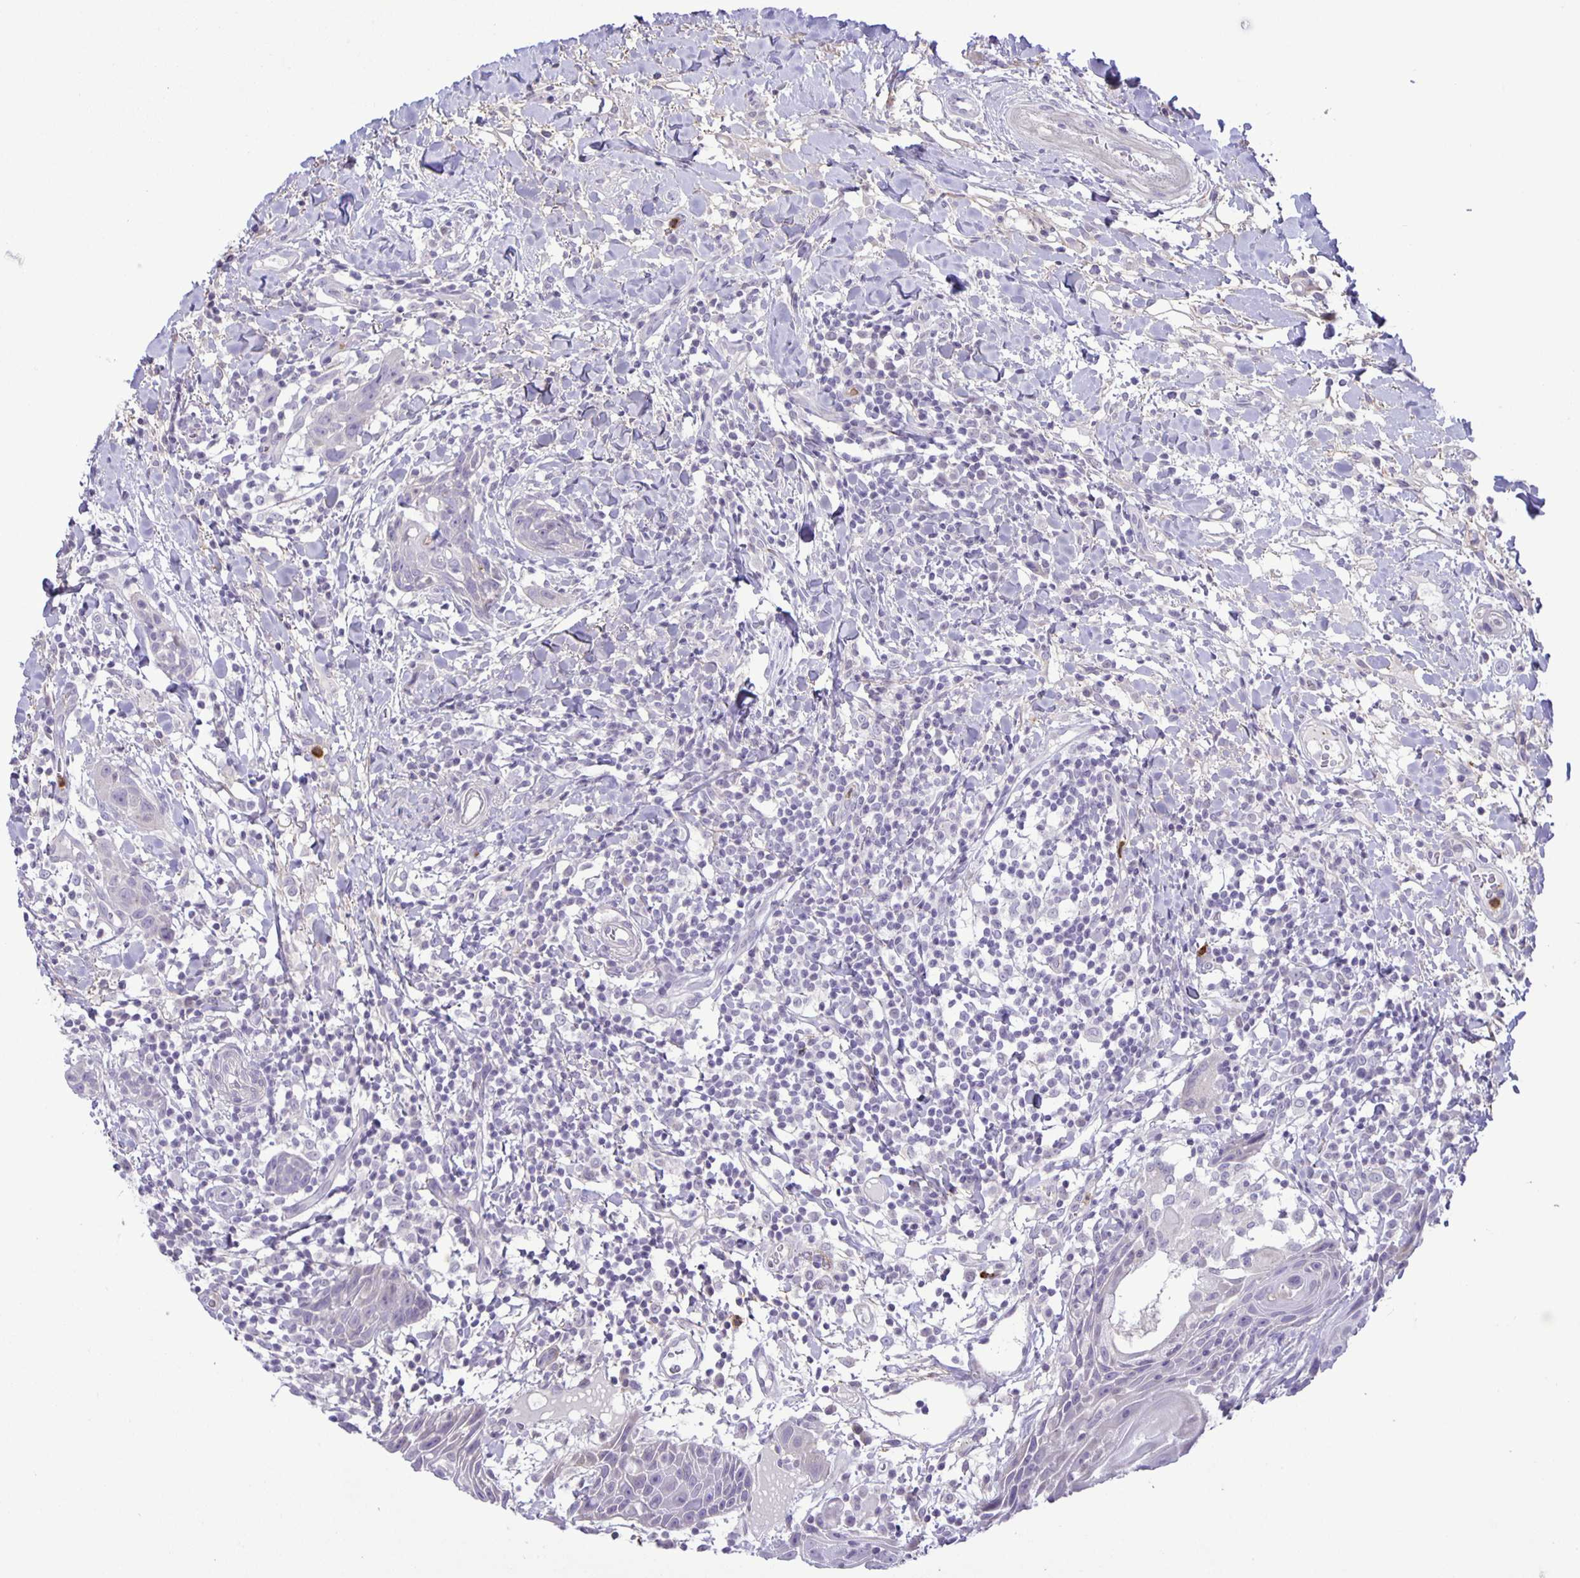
{"staining": {"intensity": "negative", "quantity": "none", "location": "none"}, "tissue": "head and neck cancer", "cell_type": "Tumor cells", "image_type": "cancer", "snomed": [{"axis": "morphology", "description": "Squamous cell carcinoma, NOS"}, {"axis": "topography", "description": "Oral tissue"}, {"axis": "topography", "description": "Head-Neck"}], "caption": "This image is of head and neck cancer (squamous cell carcinoma) stained with IHC to label a protein in brown with the nuclei are counter-stained blue. There is no staining in tumor cells.", "gene": "ADCK1", "patient": {"sex": "male", "age": 49}}